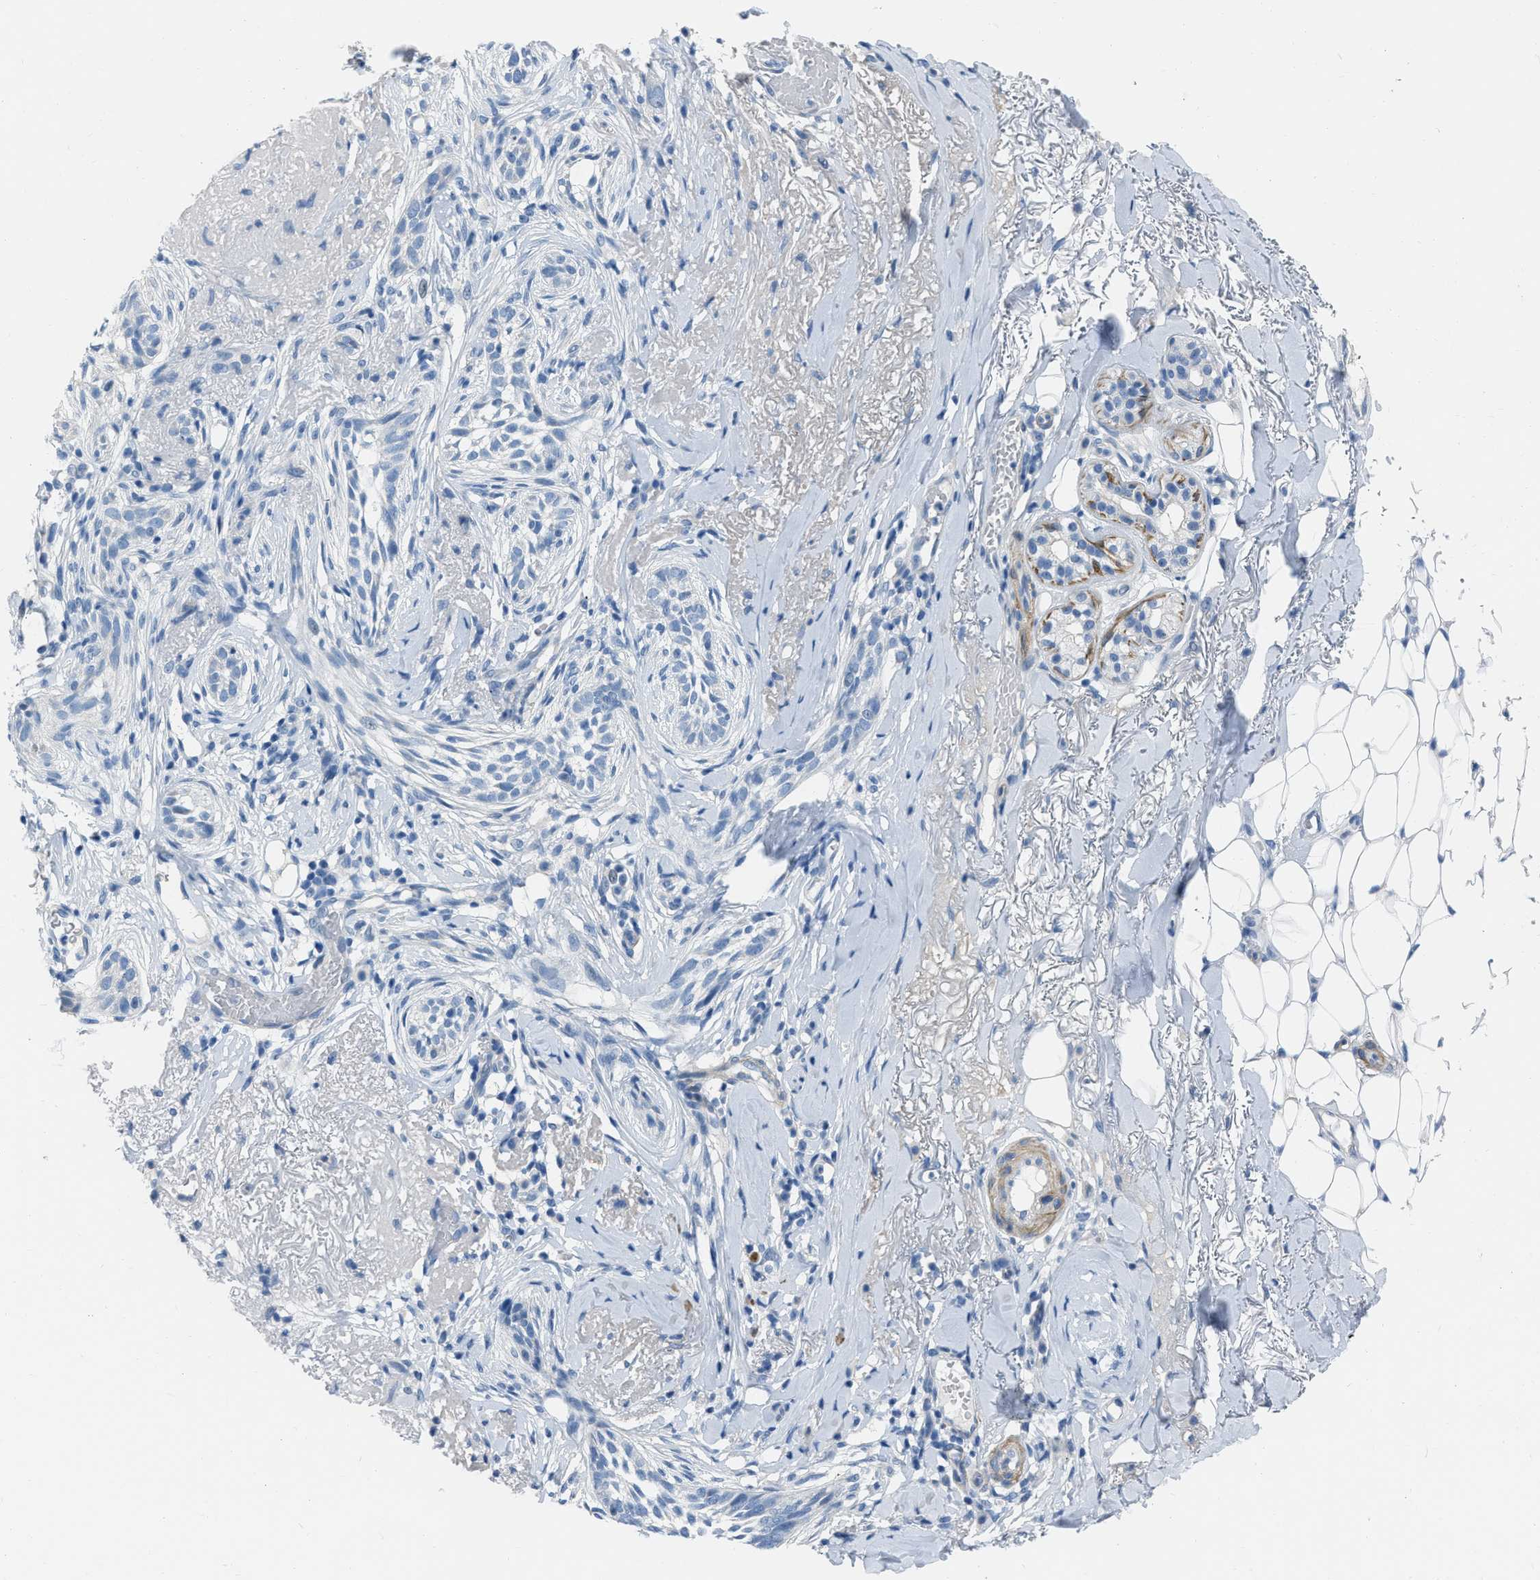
{"staining": {"intensity": "negative", "quantity": "none", "location": "none"}, "tissue": "skin cancer", "cell_type": "Tumor cells", "image_type": "cancer", "snomed": [{"axis": "morphology", "description": "Basal cell carcinoma"}, {"axis": "topography", "description": "Skin"}], "caption": "This is a photomicrograph of immunohistochemistry staining of skin cancer, which shows no expression in tumor cells.", "gene": "SPATC1L", "patient": {"sex": "female", "age": 88}}